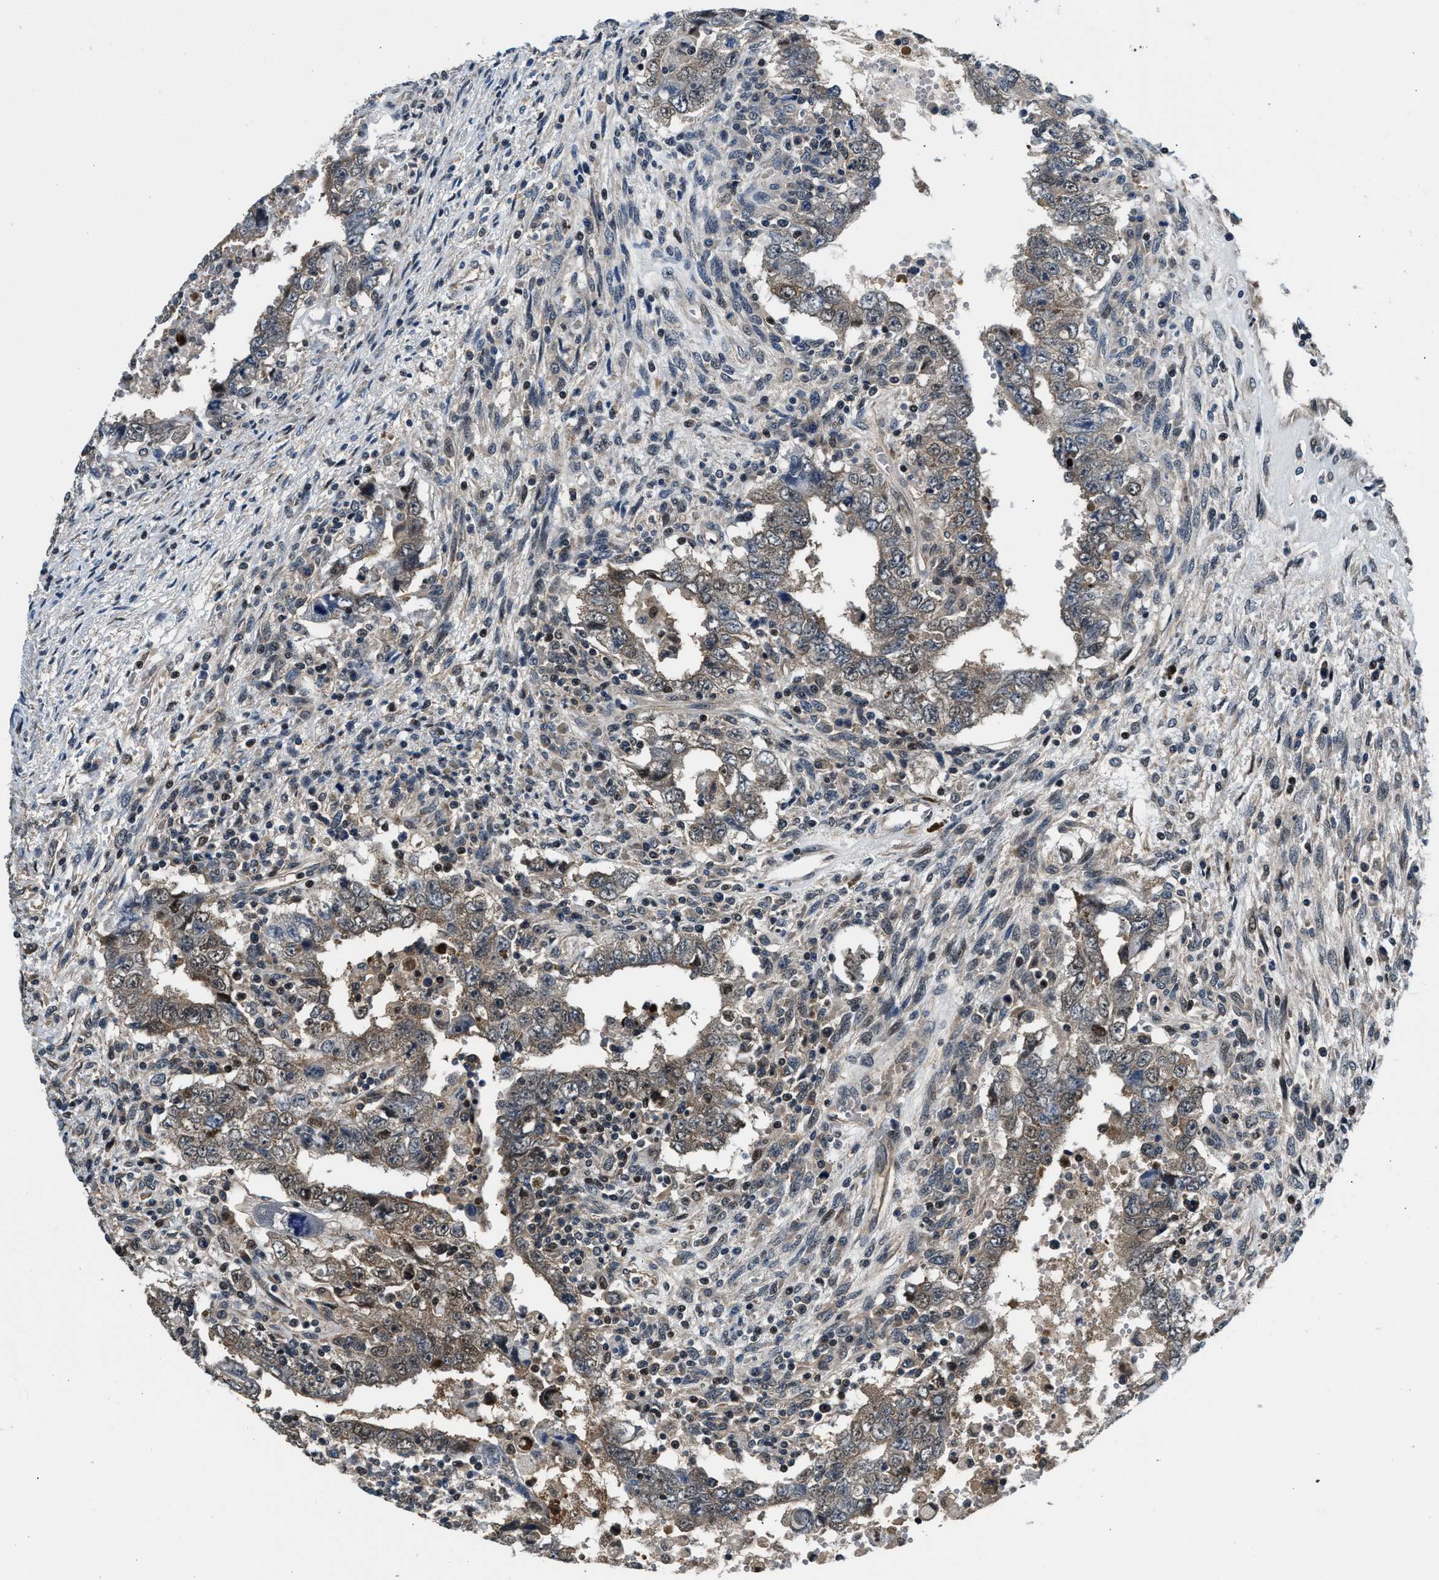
{"staining": {"intensity": "weak", "quantity": "25%-75%", "location": "cytoplasmic/membranous"}, "tissue": "testis cancer", "cell_type": "Tumor cells", "image_type": "cancer", "snomed": [{"axis": "morphology", "description": "Carcinoma, Embryonal, NOS"}, {"axis": "topography", "description": "Testis"}], "caption": "Testis embryonal carcinoma tissue displays weak cytoplasmic/membranous staining in about 25%-75% of tumor cells, visualized by immunohistochemistry.", "gene": "RBM33", "patient": {"sex": "male", "age": 26}}